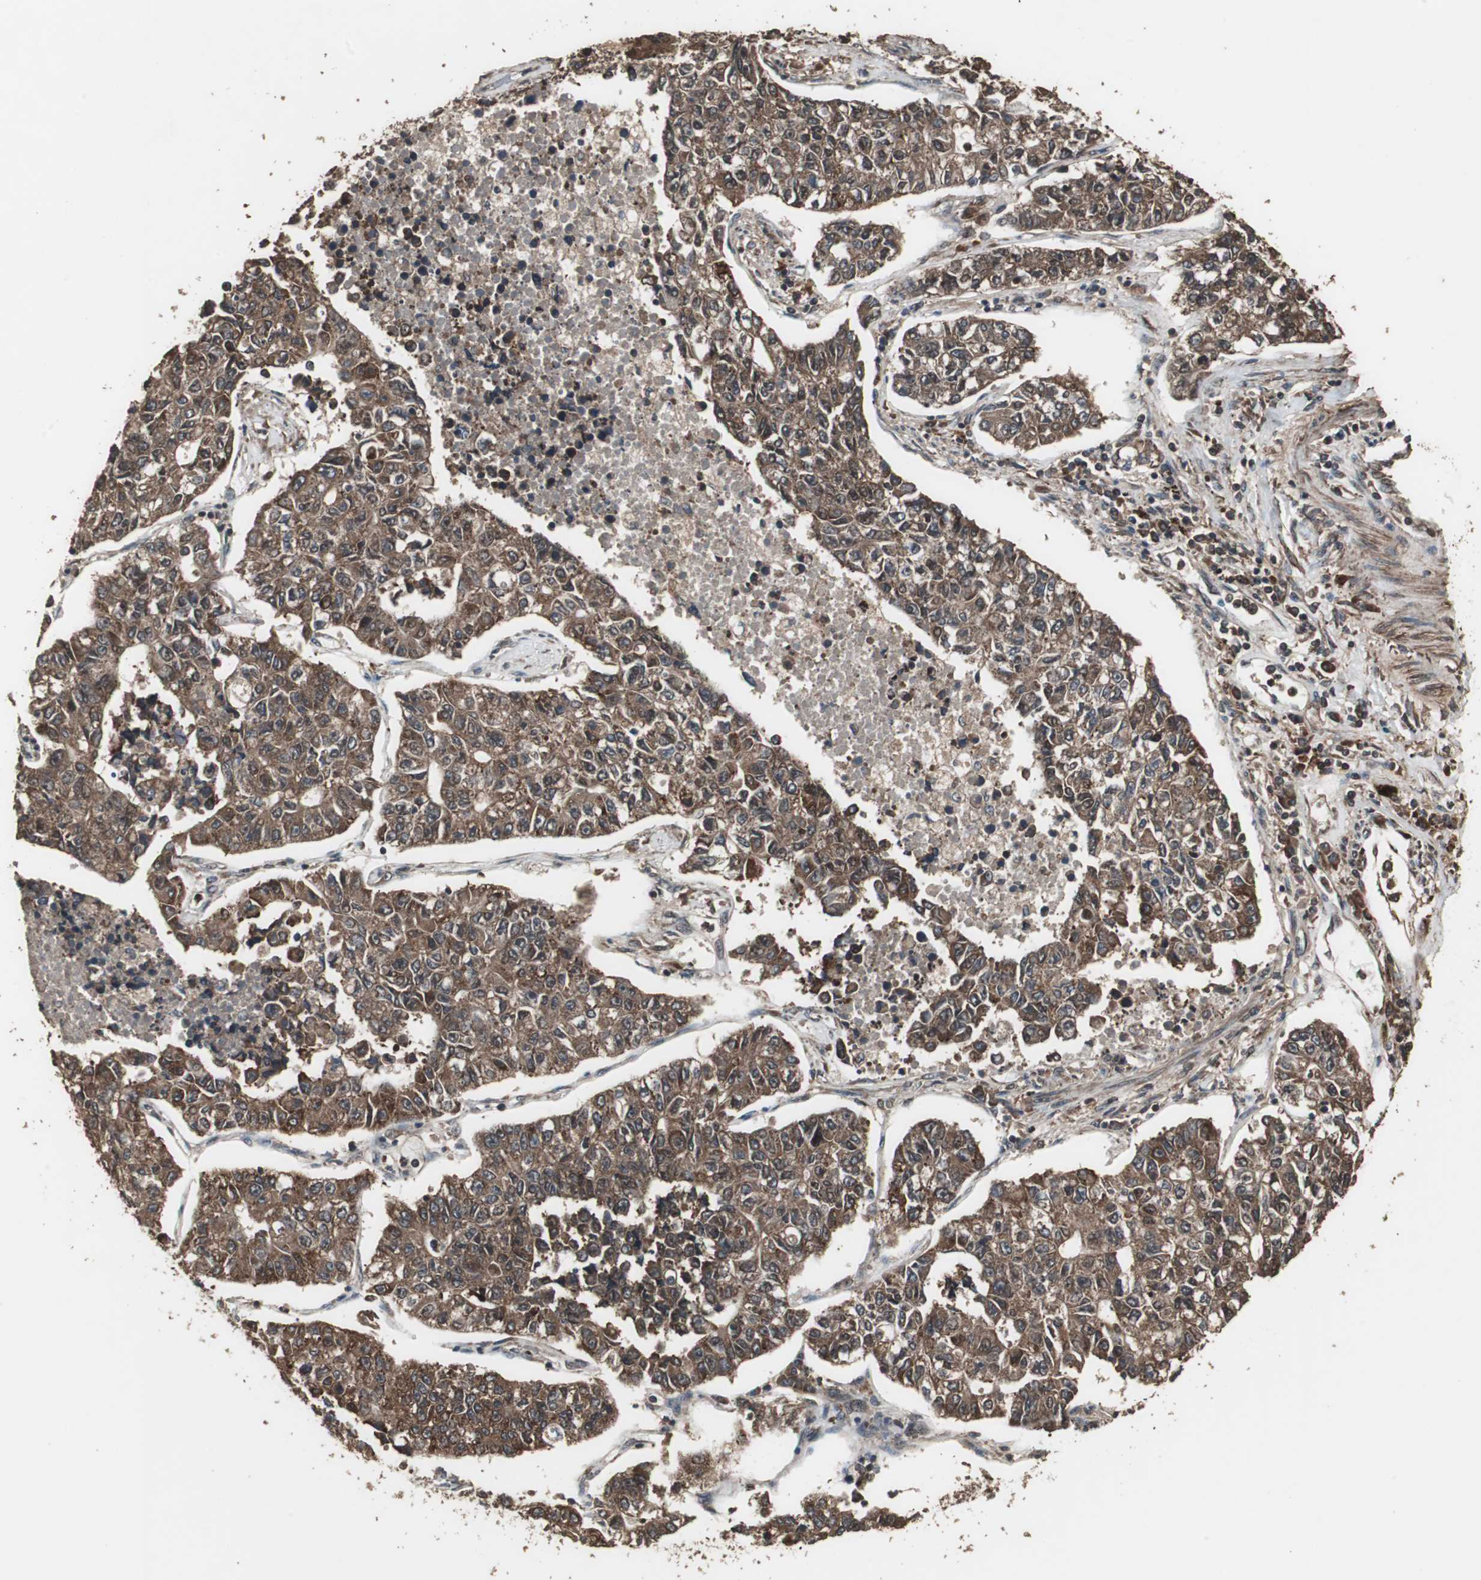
{"staining": {"intensity": "strong", "quantity": ">75%", "location": "cytoplasmic/membranous"}, "tissue": "lung cancer", "cell_type": "Tumor cells", "image_type": "cancer", "snomed": [{"axis": "morphology", "description": "Adenocarcinoma, NOS"}, {"axis": "topography", "description": "Lung"}], "caption": "Brown immunohistochemical staining in human adenocarcinoma (lung) reveals strong cytoplasmic/membranous expression in about >75% of tumor cells.", "gene": "LAMTOR5", "patient": {"sex": "male", "age": 49}}